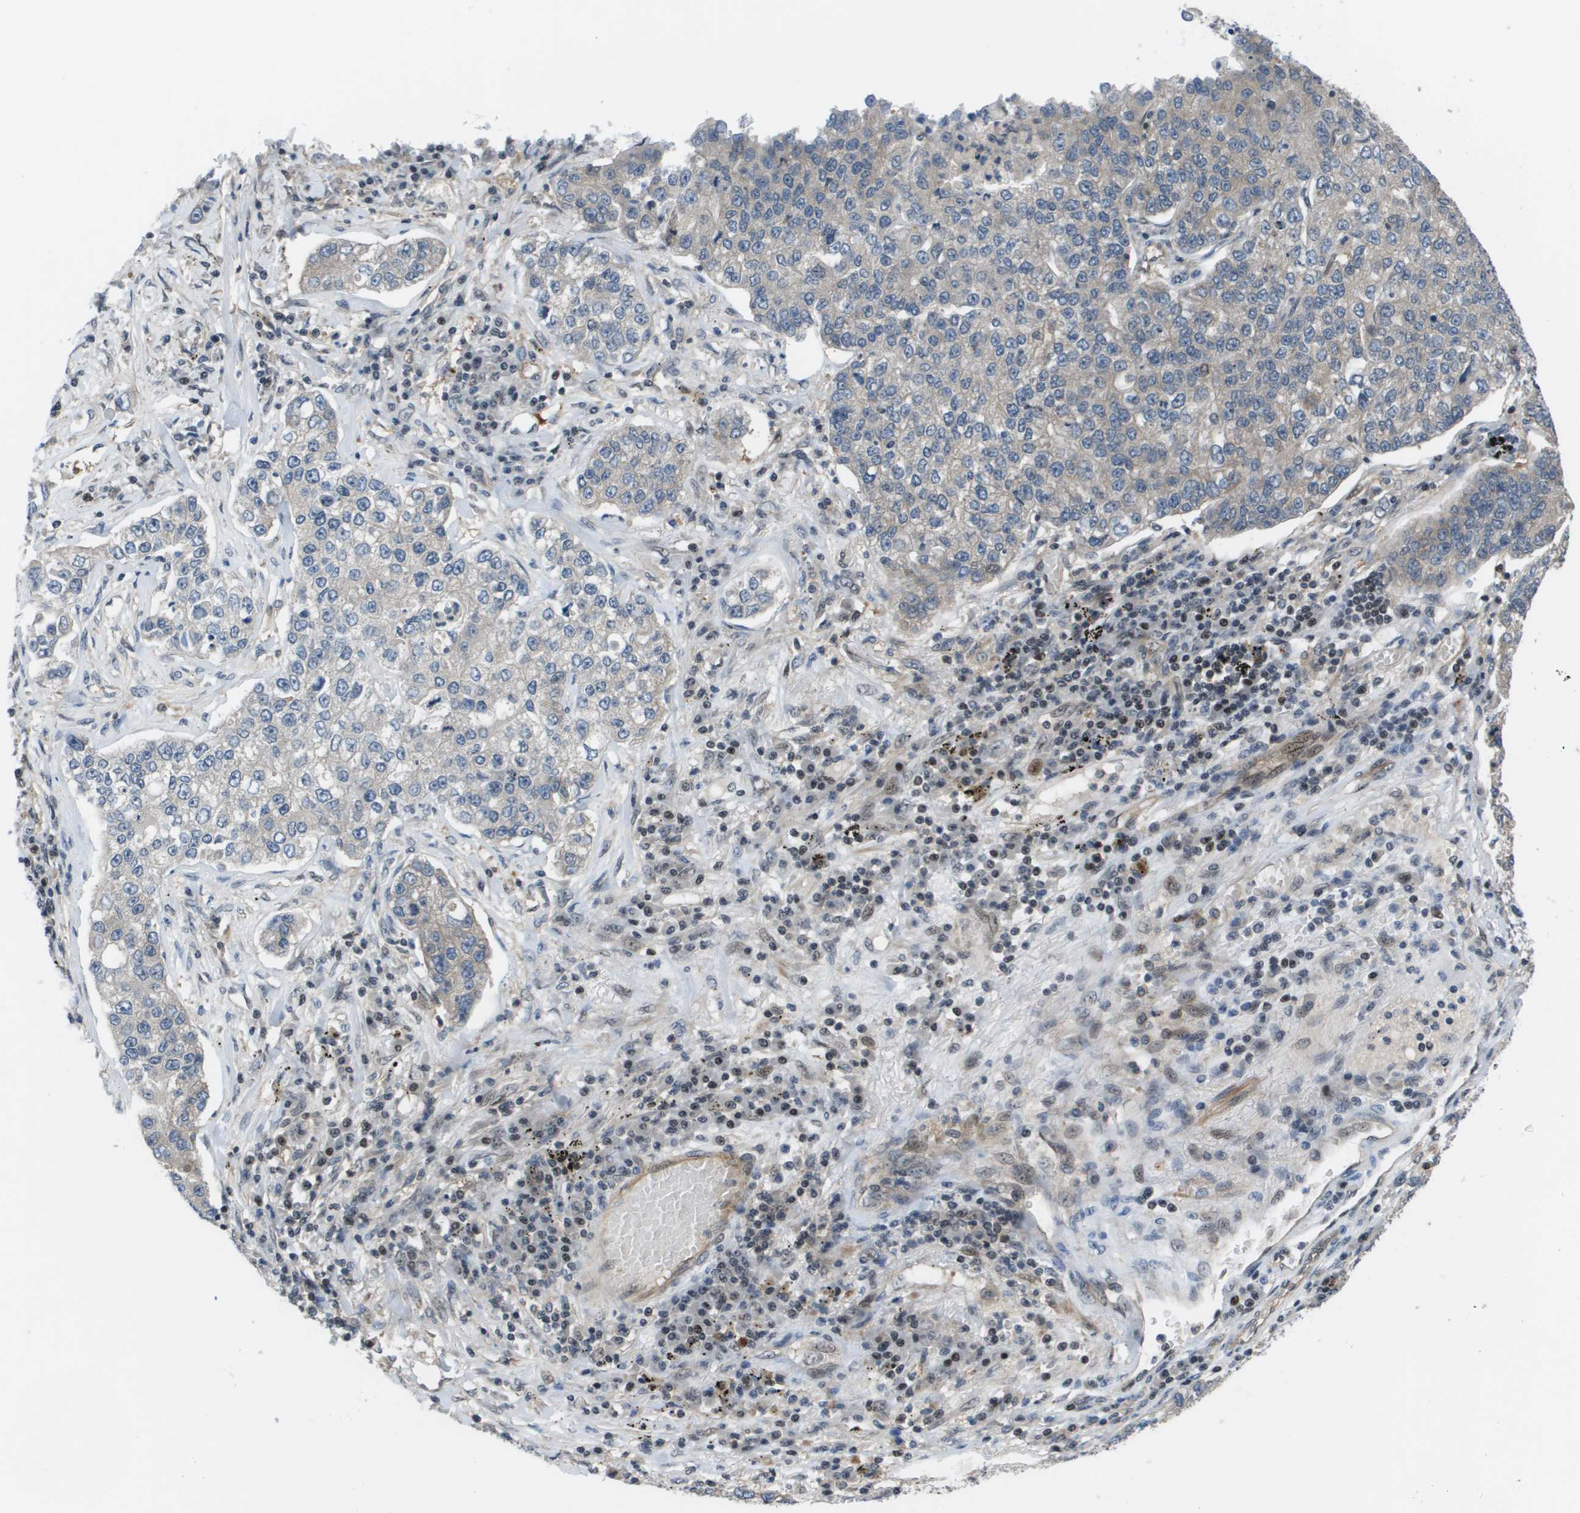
{"staining": {"intensity": "weak", "quantity": ">75%", "location": "cytoplasmic/membranous"}, "tissue": "lung cancer", "cell_type": "Tumor cells", "image_type": "cancer", "snomed": [{"axis": "morphology", "description": "Adenocarcinoma, NOS"}, {"axis": "topography", "description": "Lung"}], "caption": "Protein staining of lung cancer tissue shows weak cytoplasmic/membranous positivity in about >75% of tumor cells. (DAB (3,3'-diaminobenzidine) = brown stain, brightfield microscopy at high magnification).", "gene": "ENPP5", "patient": {"sex": "male", "age": 49}}